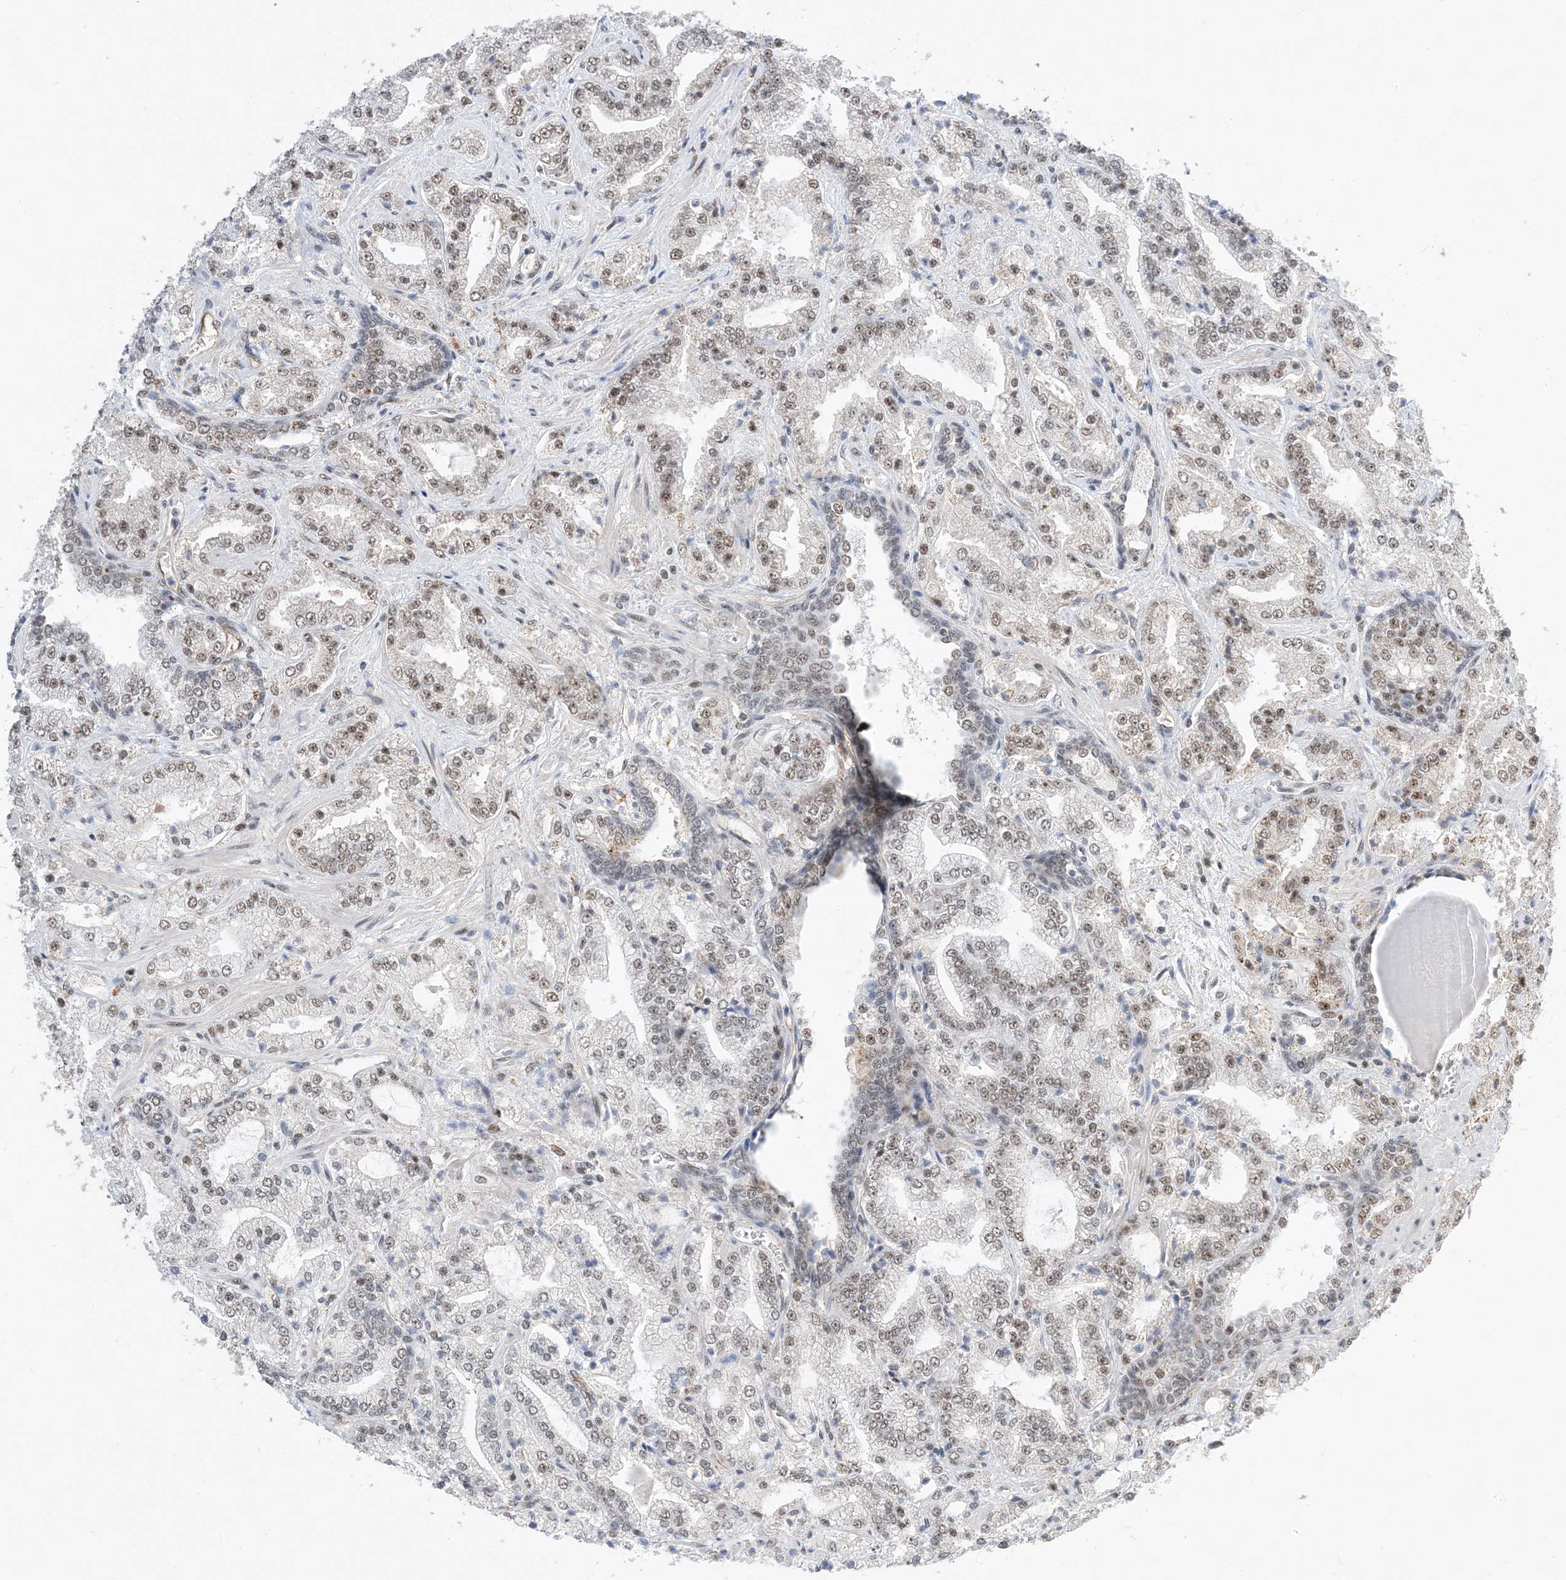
{"staining": {"intensity": "weak", "quantity": ">75%", "location": "nuclear"}, "tissue": "prostate cancer", "cell_type": "Tumor cells", "image_type": "cancer", "snomed": [{"axis": "morphology", "description": "Adenocarcinoma, High grade"}, {"axis": "topography", "description": "Prostate"}], "caption": "IHC (DAB) staining of prostate adenocarcinoma (high-grade) reveals weak nuclear protein positivity in about >75% of tumor cells.", "gene": "SF3A3", "patient": {"sex": "male", "age": 64}}